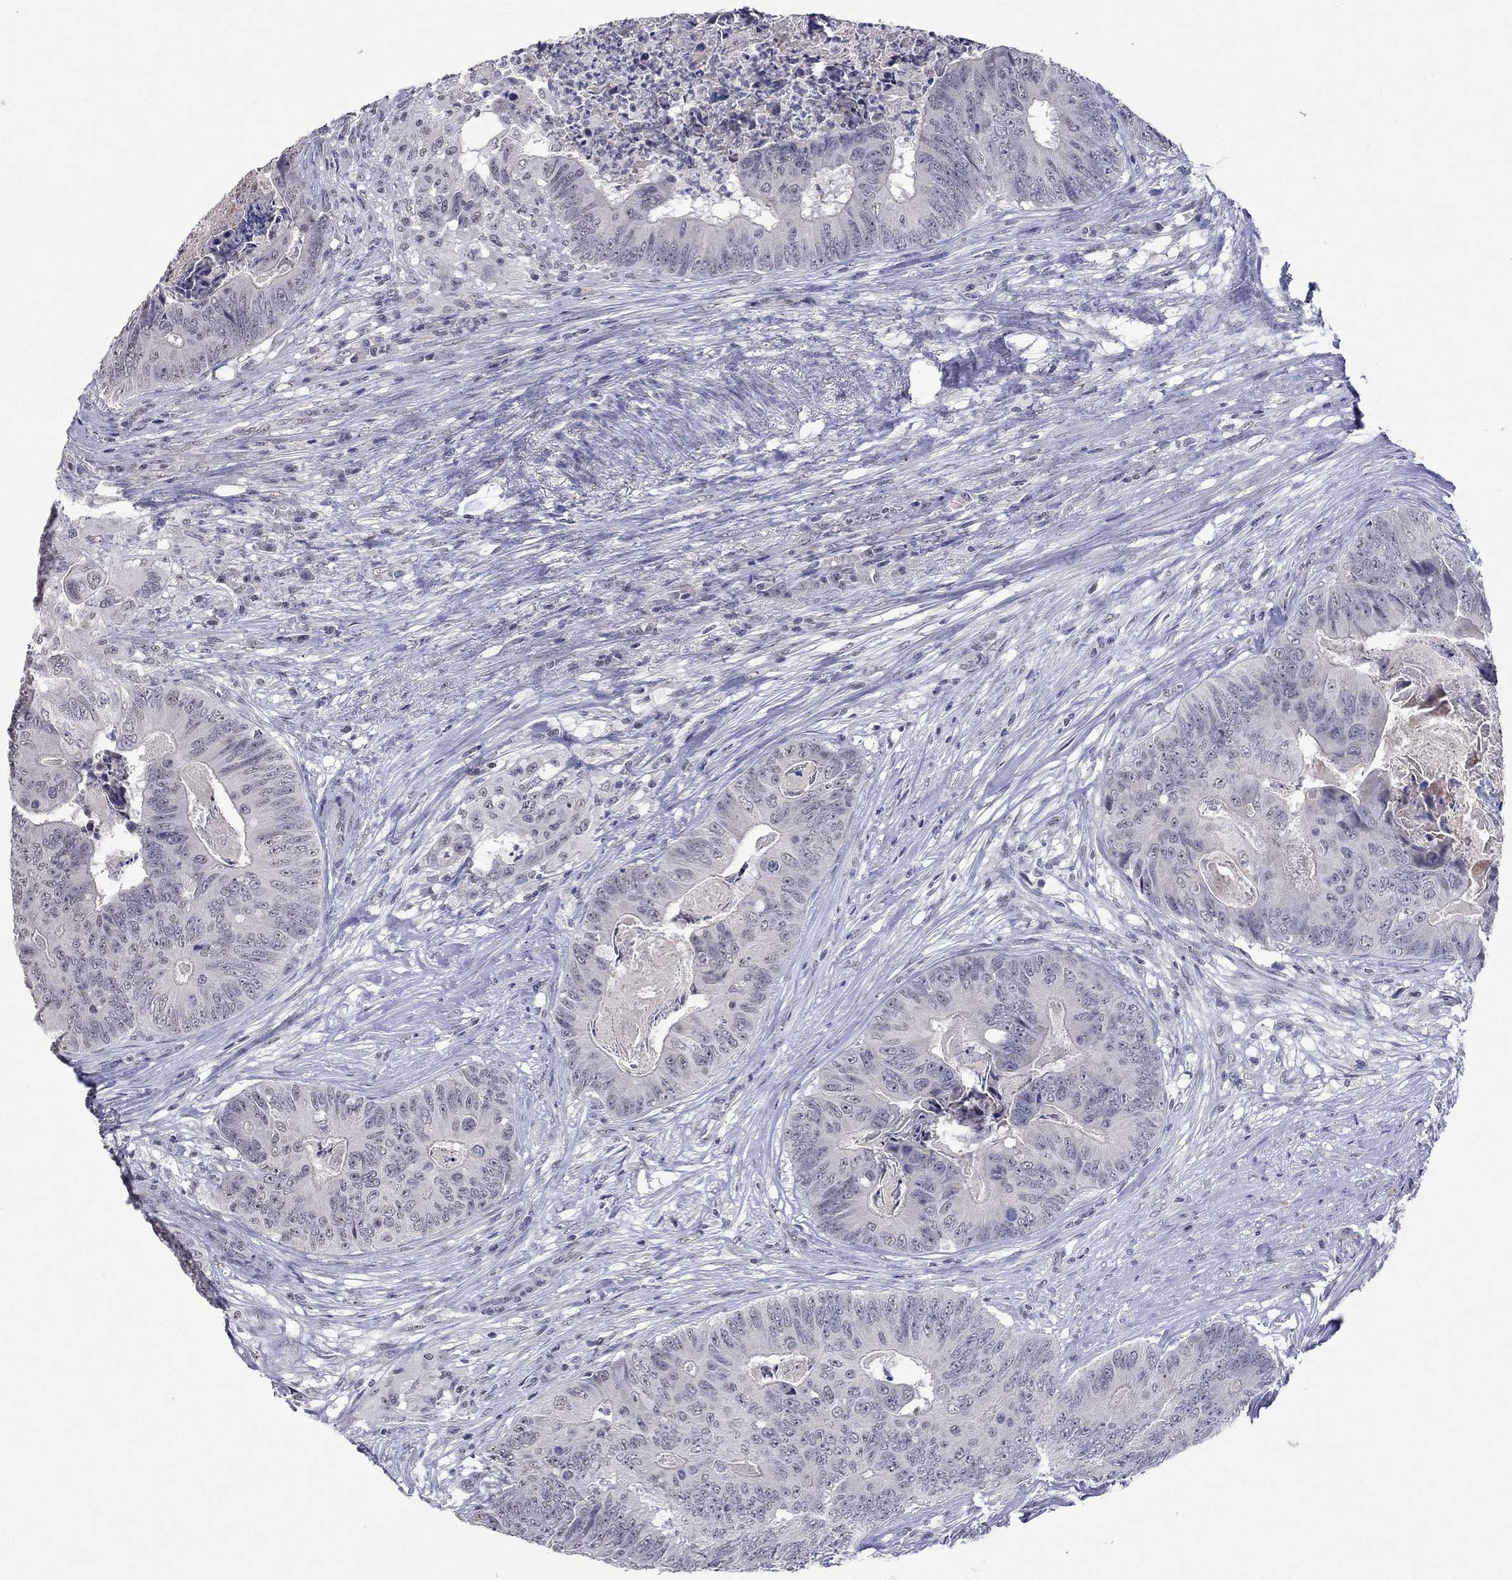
{"staining": {"intensity": "negative", "quantity": "none", "location": "none"}, "tissue": "colorectal cancer", "cell_type": "Tumor cells", "image_type": "cancer", "snomed": [{"axis": "morphology", "description": "Adenocarcinoma, NOS"}, {"axis": "topography", "description": "Colon"}], "caption": "Immunohistochemistry of adenocarcinoma (colorectal) displays no expression in tumor cells.", "gene": "TMEM143", "patient": {"sex": "male", "age": 84}}